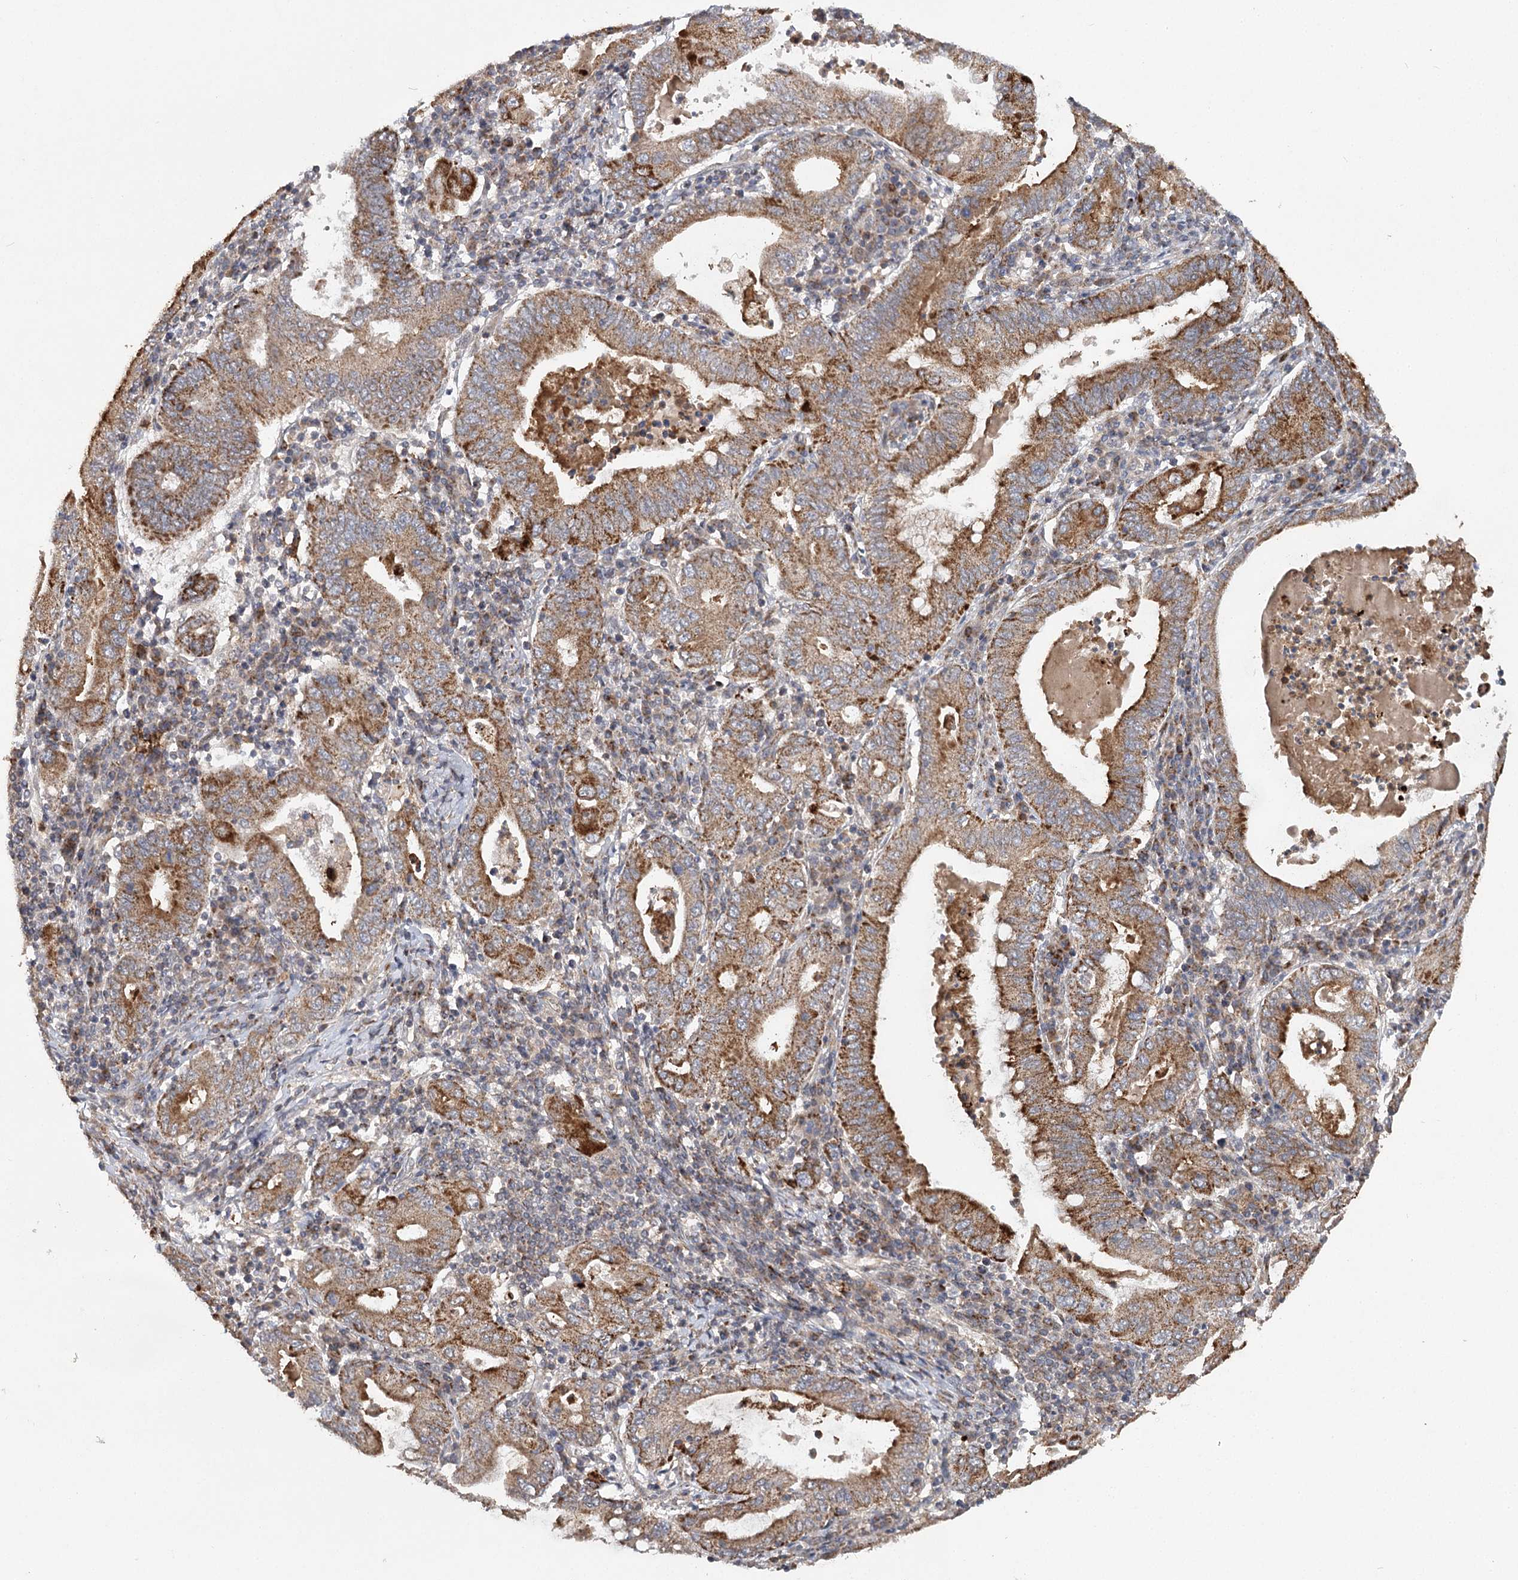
{"staining": {"intensity": "moderate", "quantity": ">75%", "location": "cytoplasmic/membranous"}, "tissue": "stomach cancer", "cell_type": "Tumor cells", "image_type": "cancer", "snomed": [{"axis": "morphology", "description": "Normal tissue, NOS"}, {"axis": "morphology", "description": "Adenocarcinoma, NOS"}, {"axis": "topography", "description": "Esophagus"}, {"axis": "topography", "description": "Stomach, upper"}, {"axis": "topography", "description": "Peripheral nerve tissue"}], "caption": "Stomach cancer stained for a protein reveals moderate cytoplasmic/membranous positivity in tumor cells.", "gene": "ZNRF3", "patient": {"sex": "male", "age": 62}}